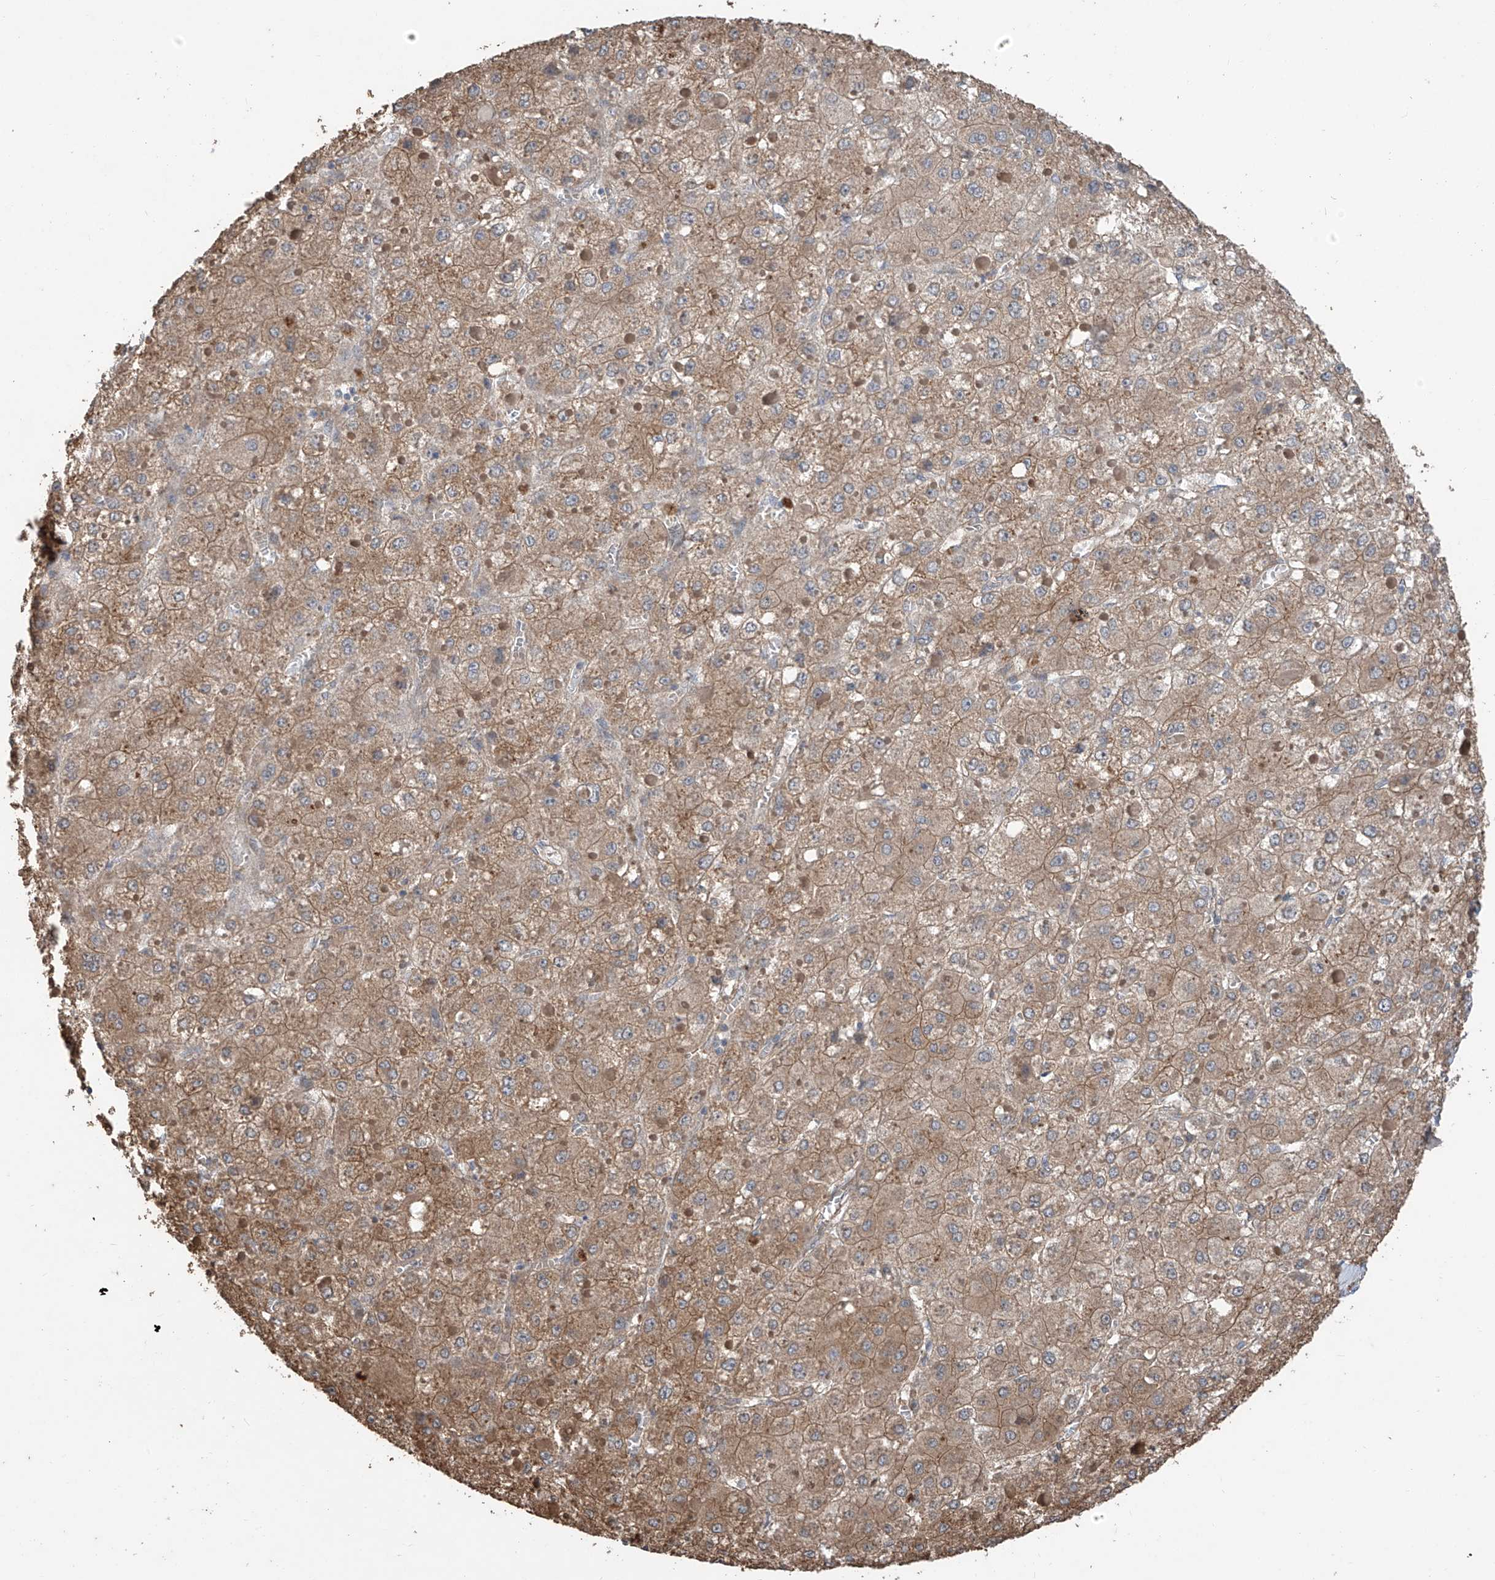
{"staining": {"intensity": "moderate", "quantity": ">75%", "location": "cytoplasmic/membranous"}, "tissue": "liver cancer", "cell_type": "Tumor cells", "image_type": "cancer", "snomed": [{"axis": "morphology", "description": "Carcinoma, Hepatocellular, NOS"}, {"axis": "topography", "description": "Liver"}], "caption": "IHC image of neoplastic tissue: human liver cancer stained using immunohistochemistry displays medium levels of moderate protein expression localized specifically in the cytoplasmic/membranous of tumor cells, appearing as a cytoplasmic/membranous brown color.", "gene": "AGBL5", "patient": {"sex": "female", "age": 73}}